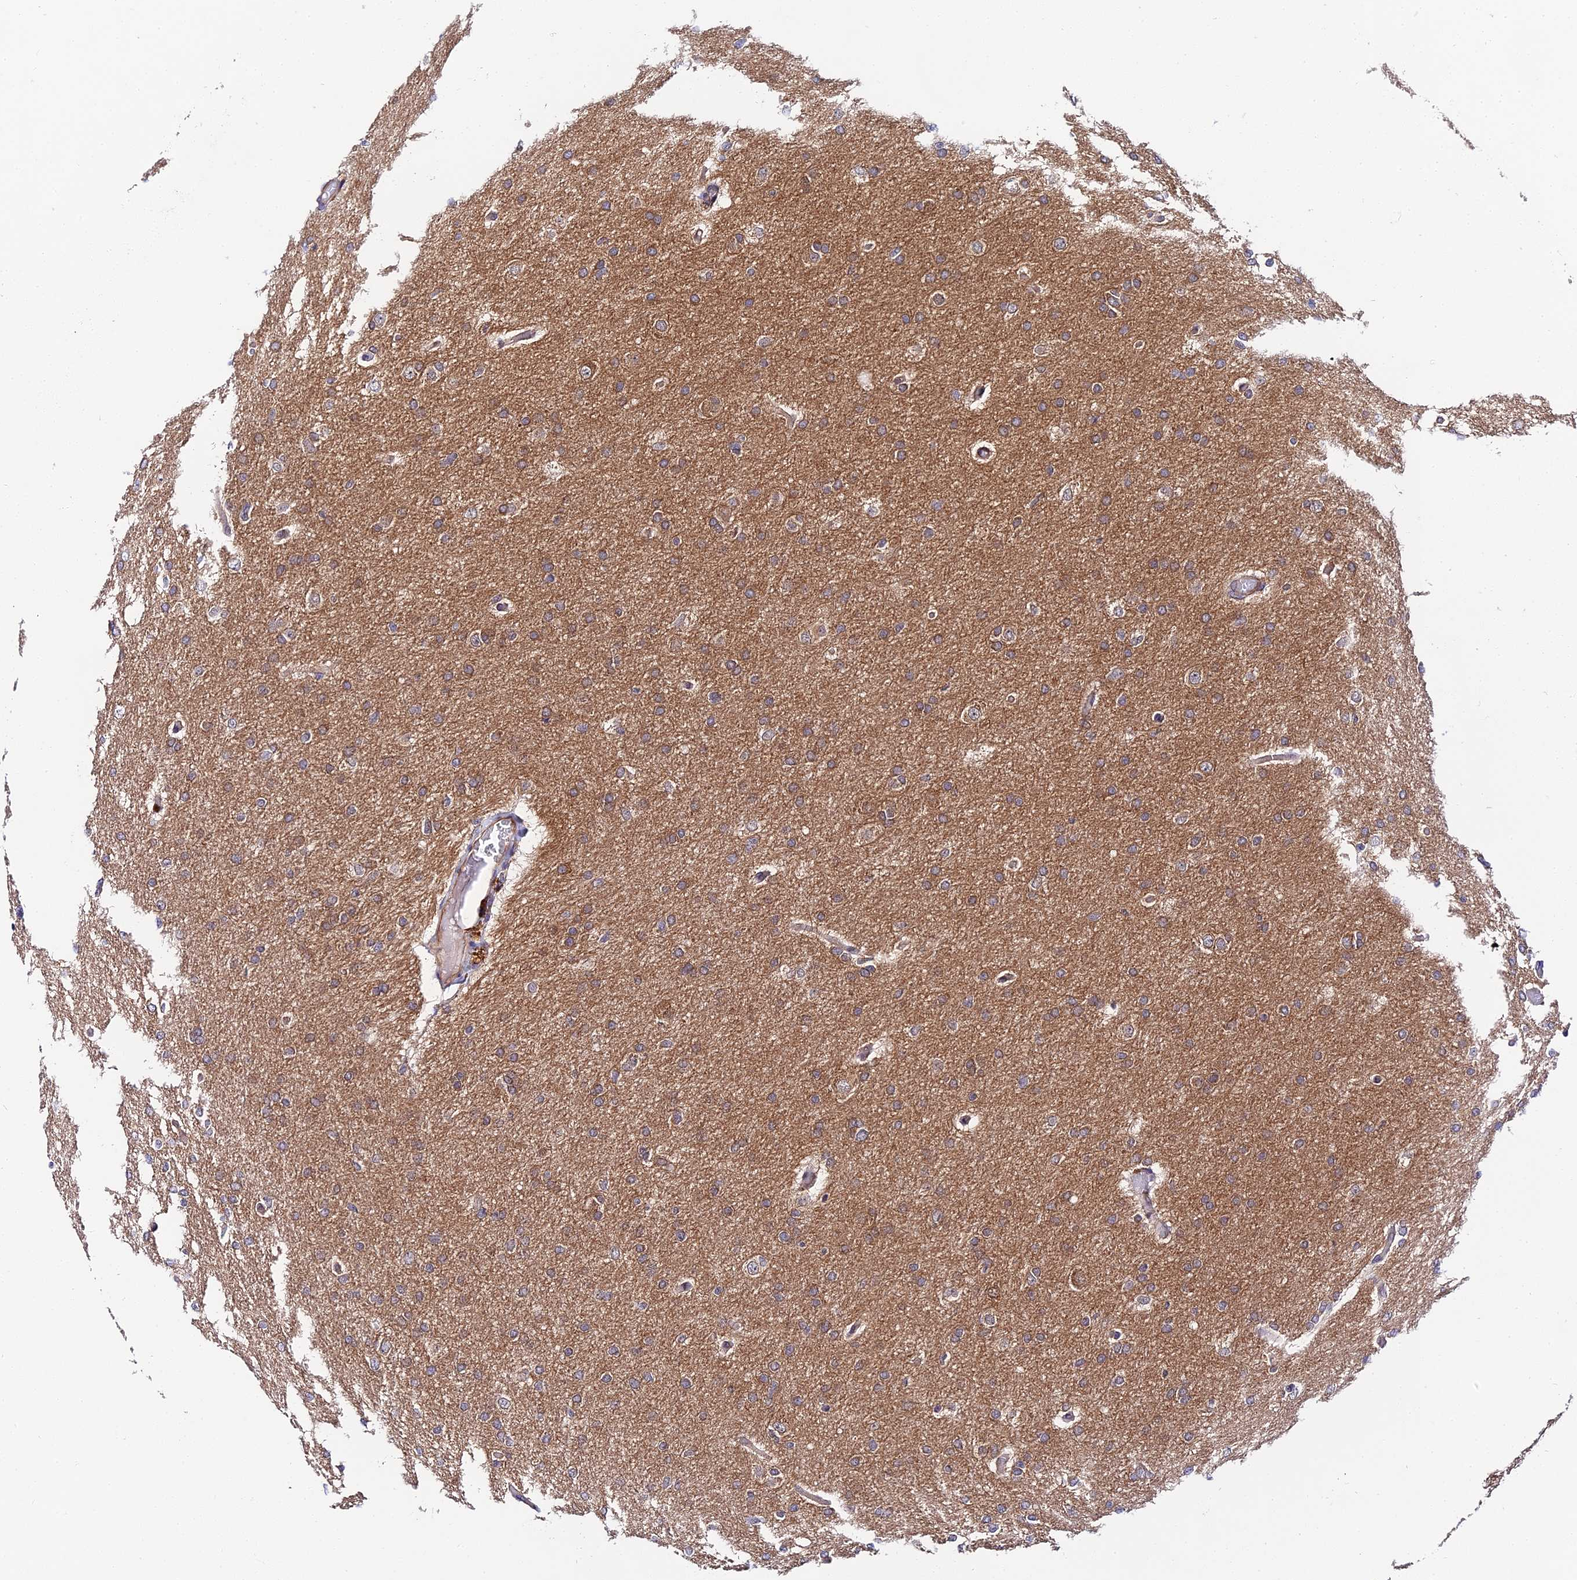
{"staining": {"intensity": "weak", "quantity": "<25%", "location": "cytoplasmic/membranous"}, "tissue": "glioma", "cell_type": "Tumor cells", "image_type": "cancer", "snomed": [{"axis": "morphology", "description": "Glioma, malignant, High grade"}, {"axis": "topography", "description": "Cerebral cortex"}], "caption": "This photomicrograph is of glioma stained with immunohistochemistry to label a protein in brown with the nuclei are counter-stained blue. There is no staining in tumor cells.", "gene": "PPP2R2C", "patient": {"sex": "female", "age": 36}}